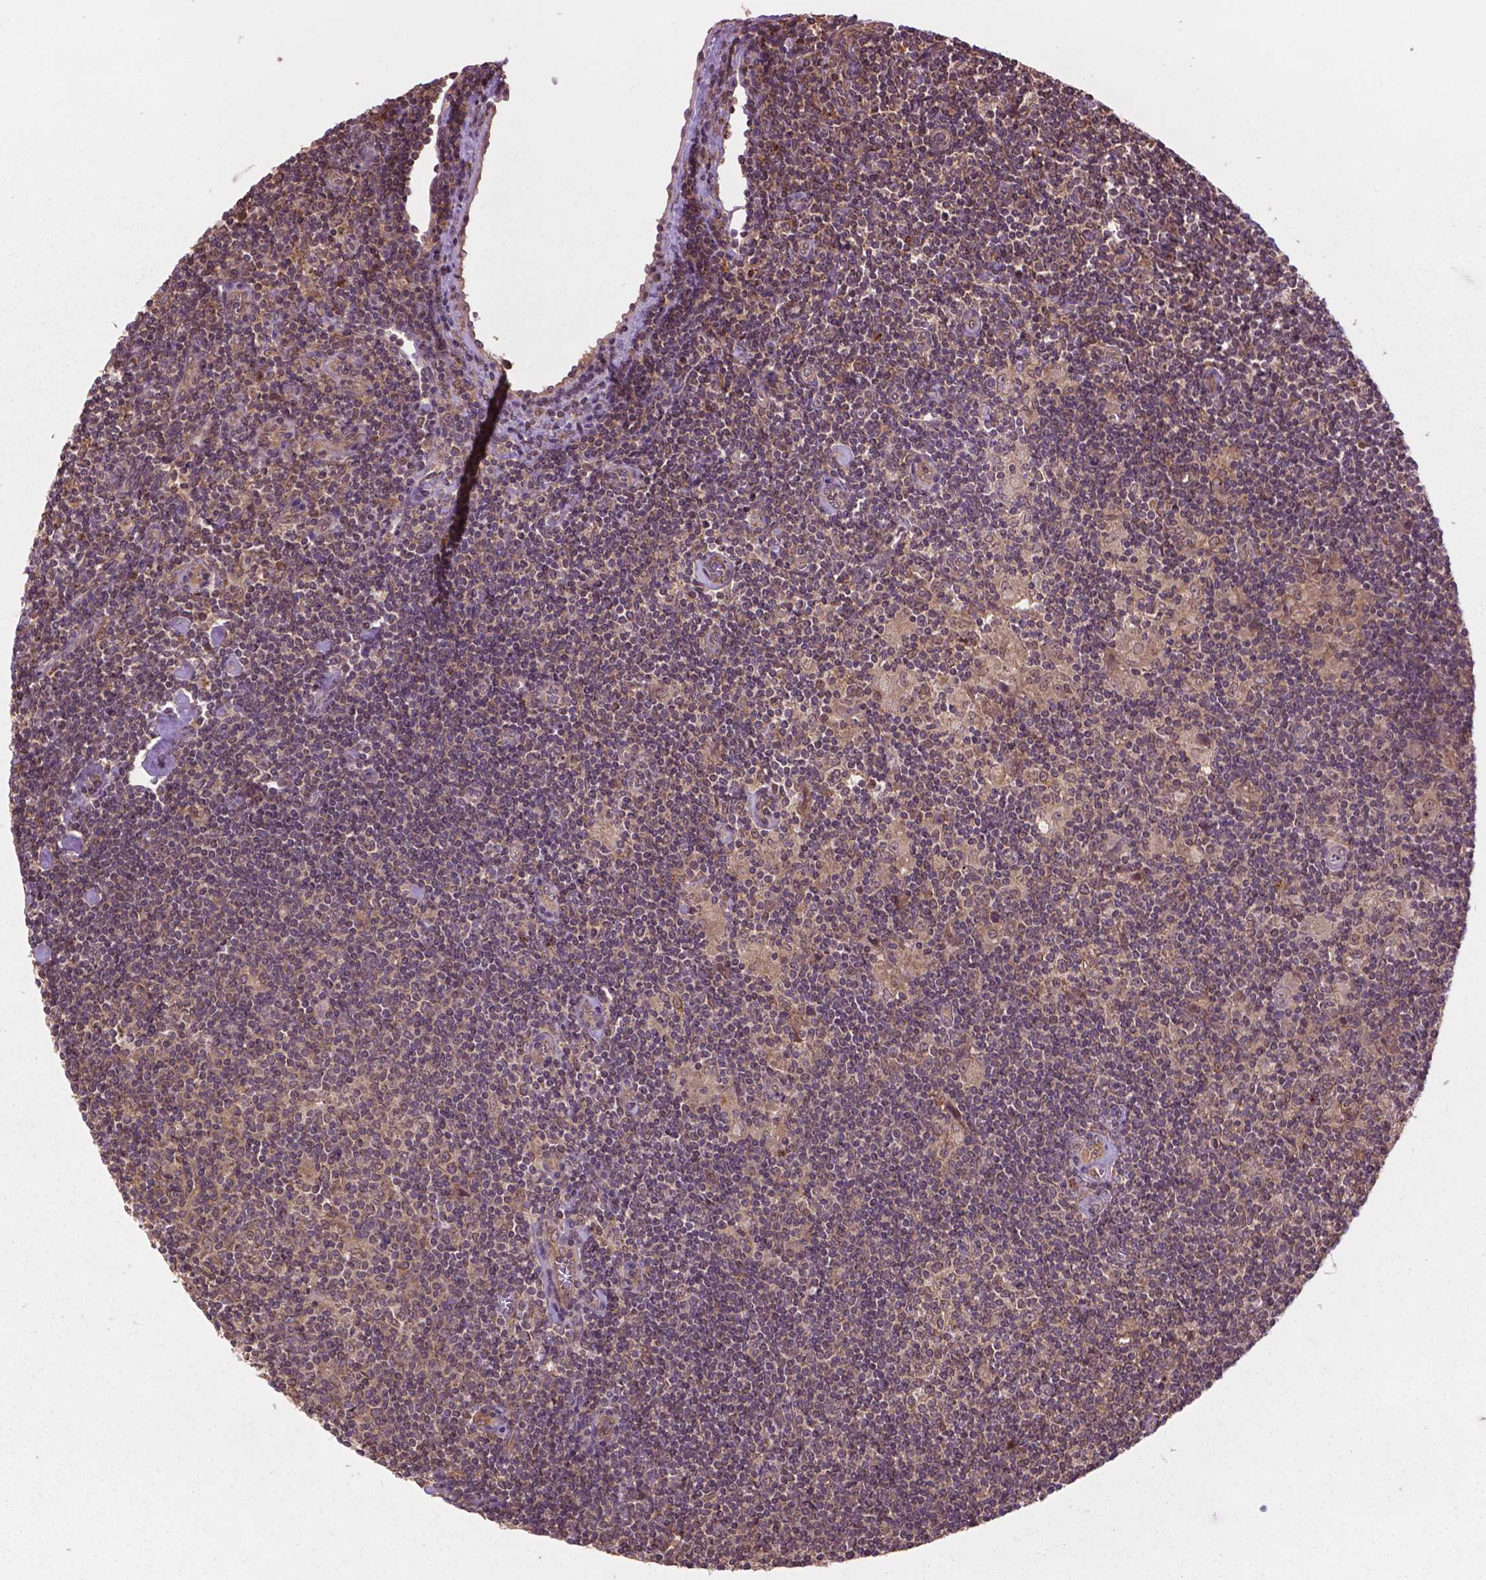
{"staining": {"intensity": "weak", "quantity": ">75%", "location": "cytoplasmic/membranous"}, "tissue": "lymphoma", "cell_type": "Tumor cells", "image_type": "cancer", "snomed": [{"axis": "morphology", "description": "Hodgkin's disease, NOS"}, {"axis": "topography", "description": "Lymph node"}], "caption": "Immunohistochemical staining of human Hodgkin's disease reveals weak cytoplasmic/membranous protein positivity in approximately >75% of tumor cells. The protein of interest is stained brown, and the nuclei are stained in blue (DAB (3,3'-diaminobenzidine) IHC with brightfield microscopy, high magnification).", "gene": "PPP1CB", "patient": {"sex": "male", "age": 40}}